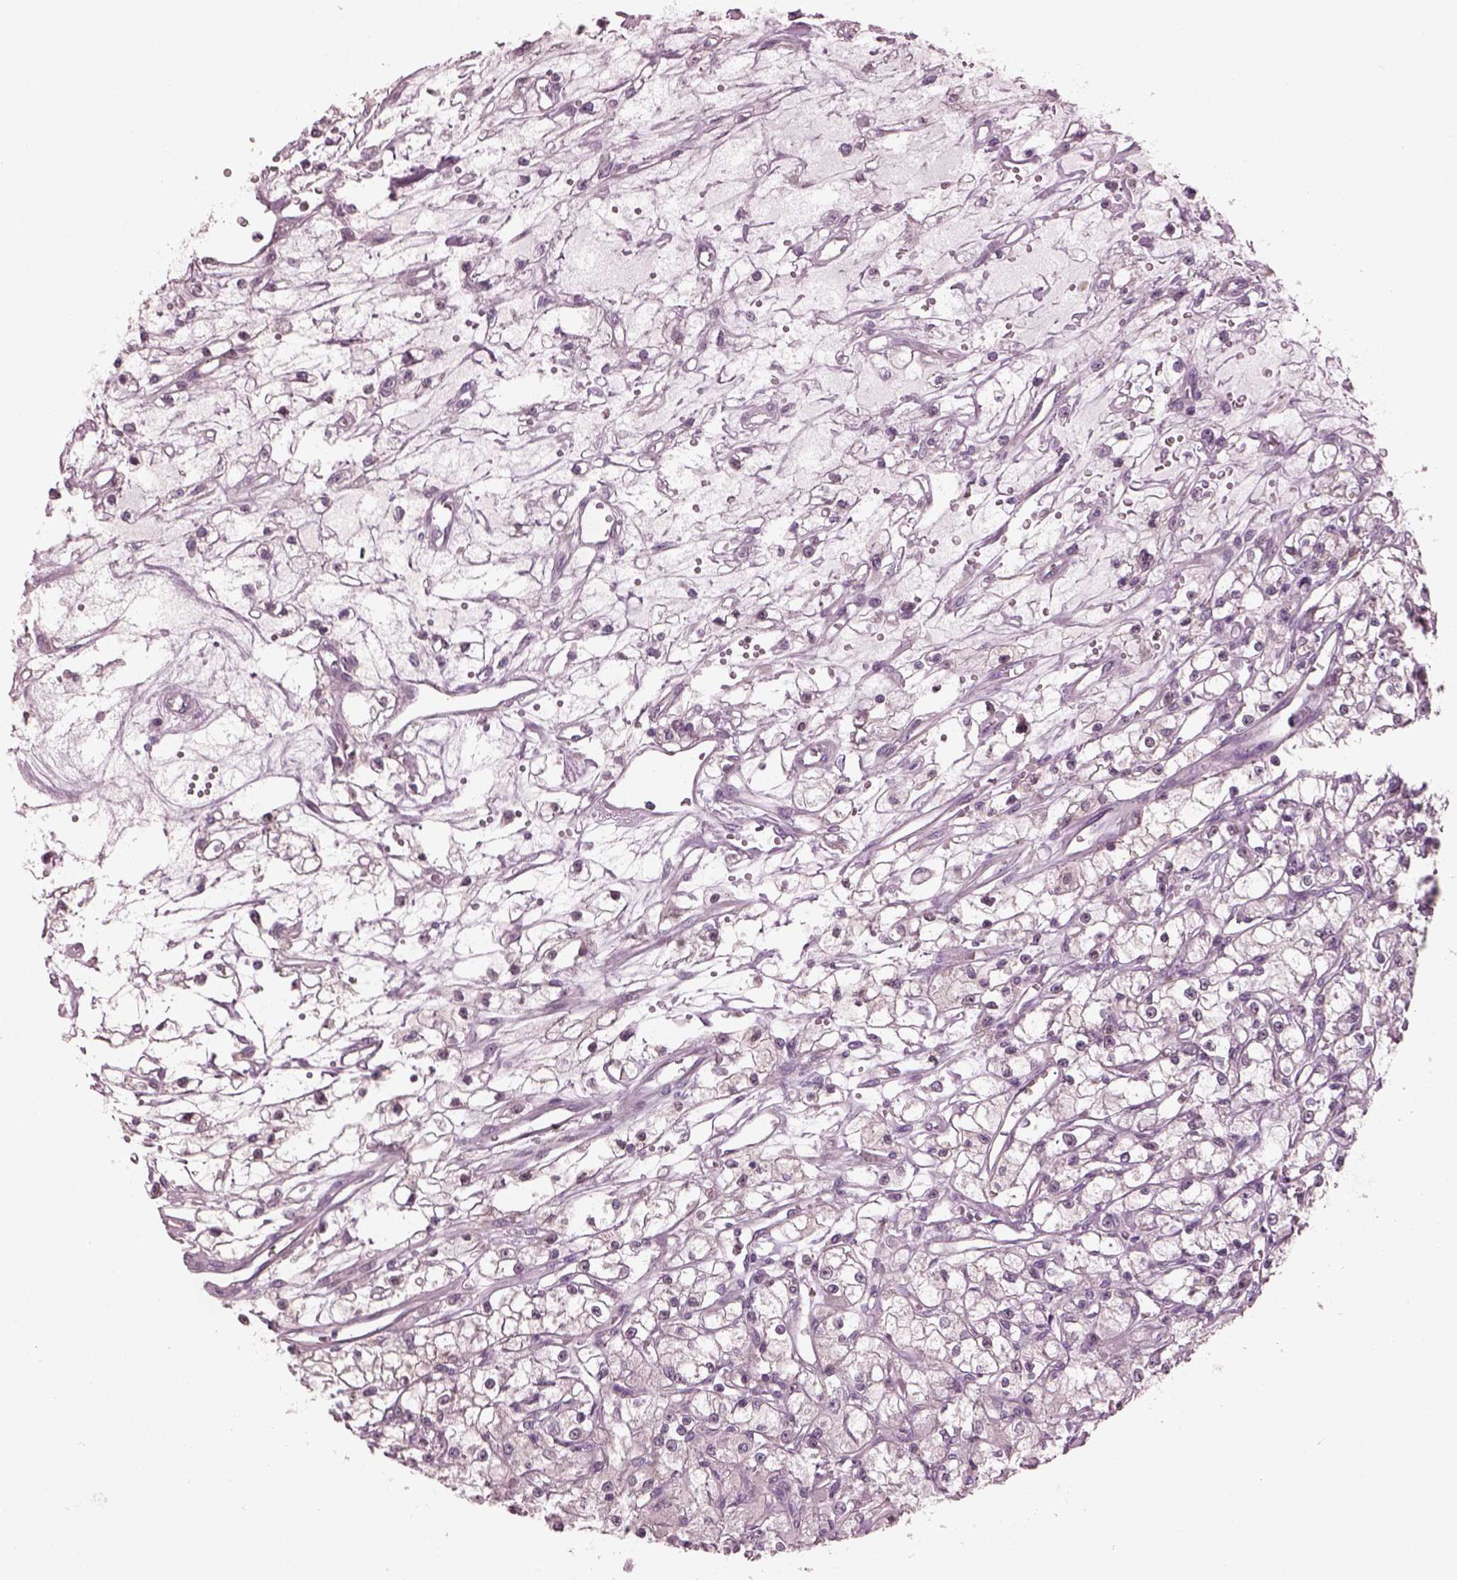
{"staining": {"intensity": "negative", "quantity": "none", "location": "none"}, "tissue": "renal cancer", "cell_type": "Tumor cells", "image_type": "cancer", "snomed": [{"axis": "morphology", "description": "Adenocarcinoma, NOS"}, {"axis": "topography", "description": "Kidney"}], "caption": "This is an immunohistochemistry (IHC) micrograph of human renal cancer (adenocarcinoma). There is no positivity in tumor cells.", "gene": "SRI", "patient": {"sex": "female", "age": 59}}